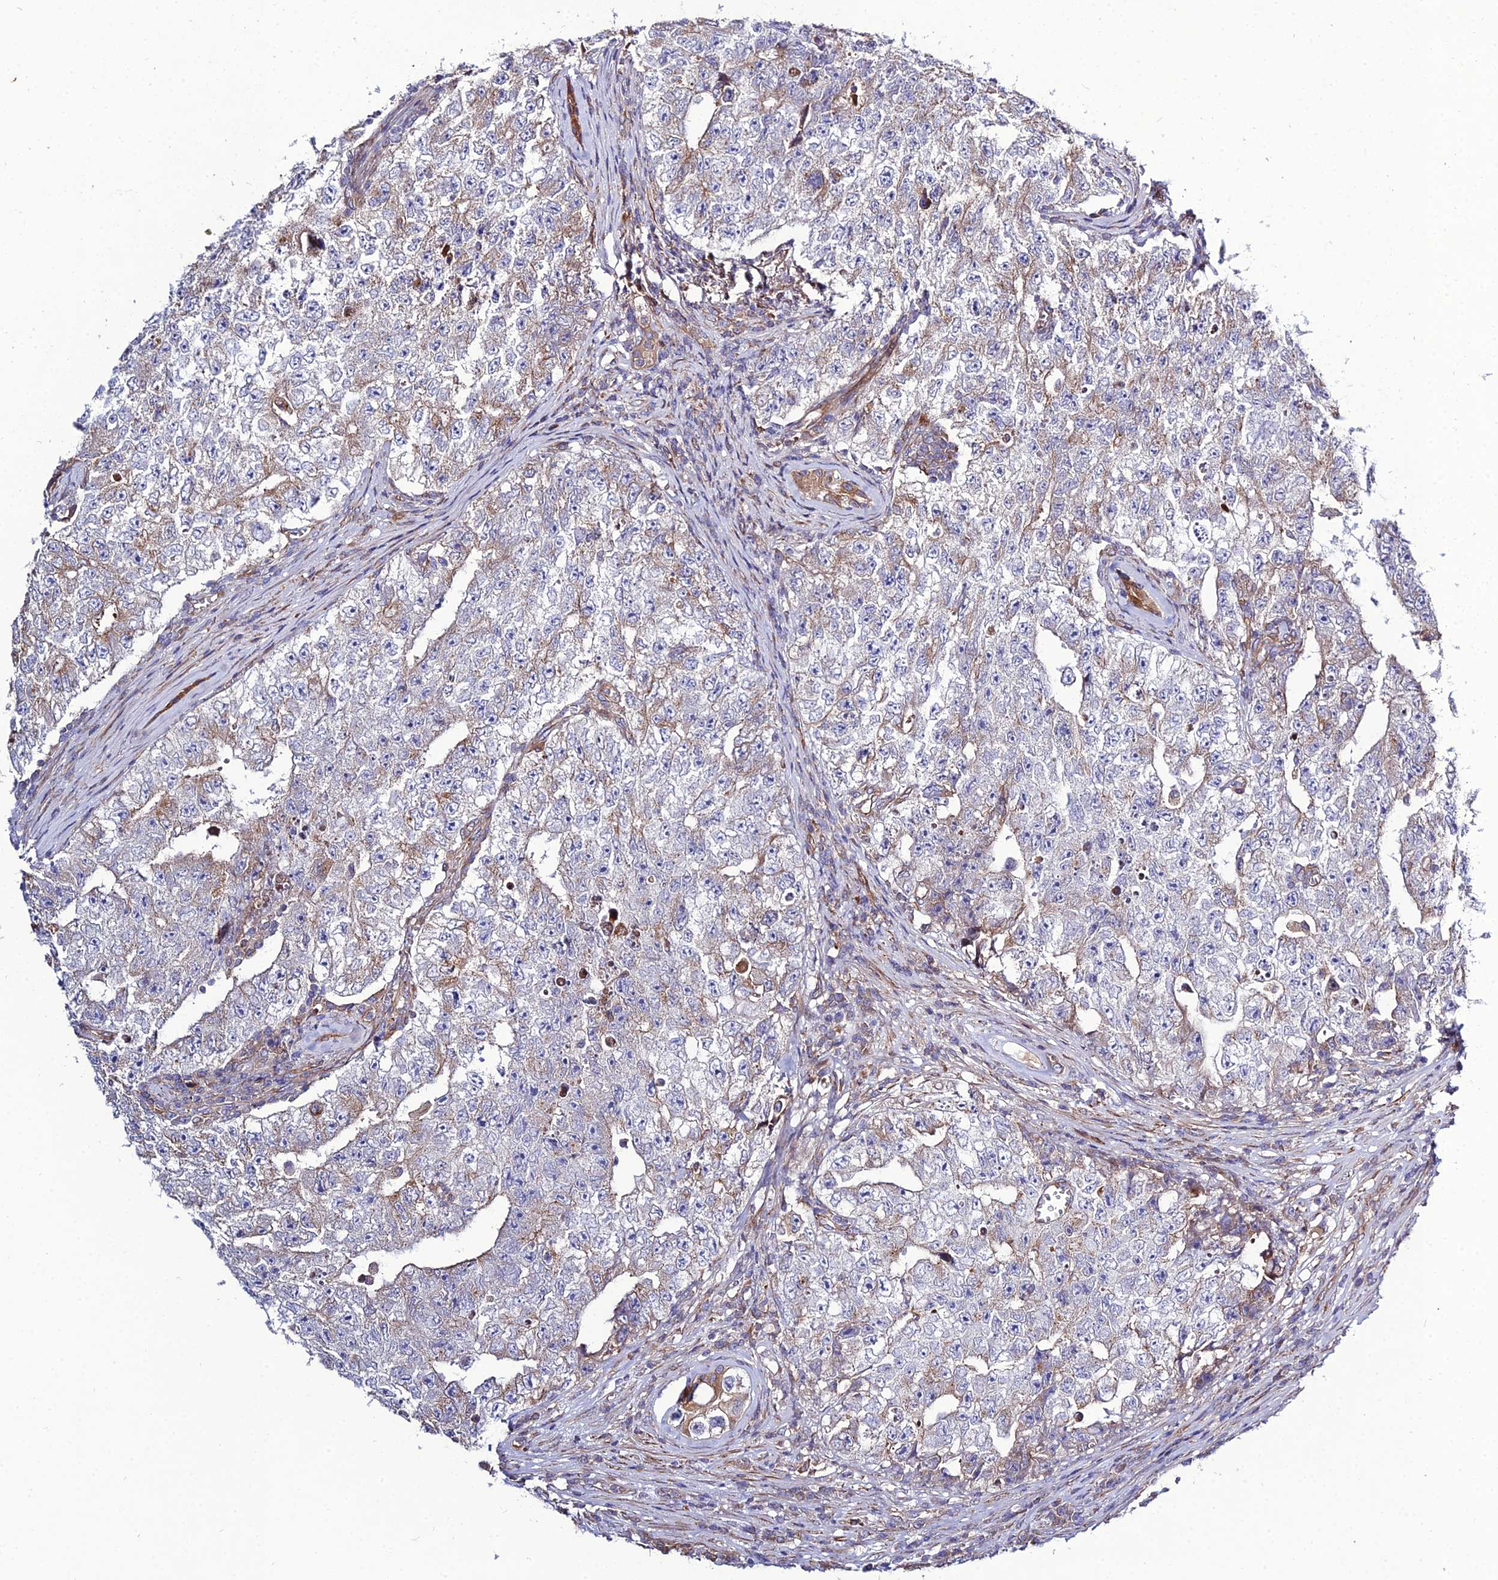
{"staining": {"intensity": "weak", "quantity": "25%-75%", "location": "cytoplasmic/membranous"}, "tissue": "testis cancer", "cell_type": "Tumor cells", "image_type": "cancer", "snomed": [{"axis": "morphology", "description": "Carcinoma, Embryonal, NOS"}, {"axis": "topography", "description": "Testis"}], "caption": "Testis cancer stained for a protein (brown) reveals weak cytoplasmic/membranous positive staining in approximately 25%-75% of tumor cells.", "gene": "ARL6IP1", "patient": {"sex": "male", "age": 17}}